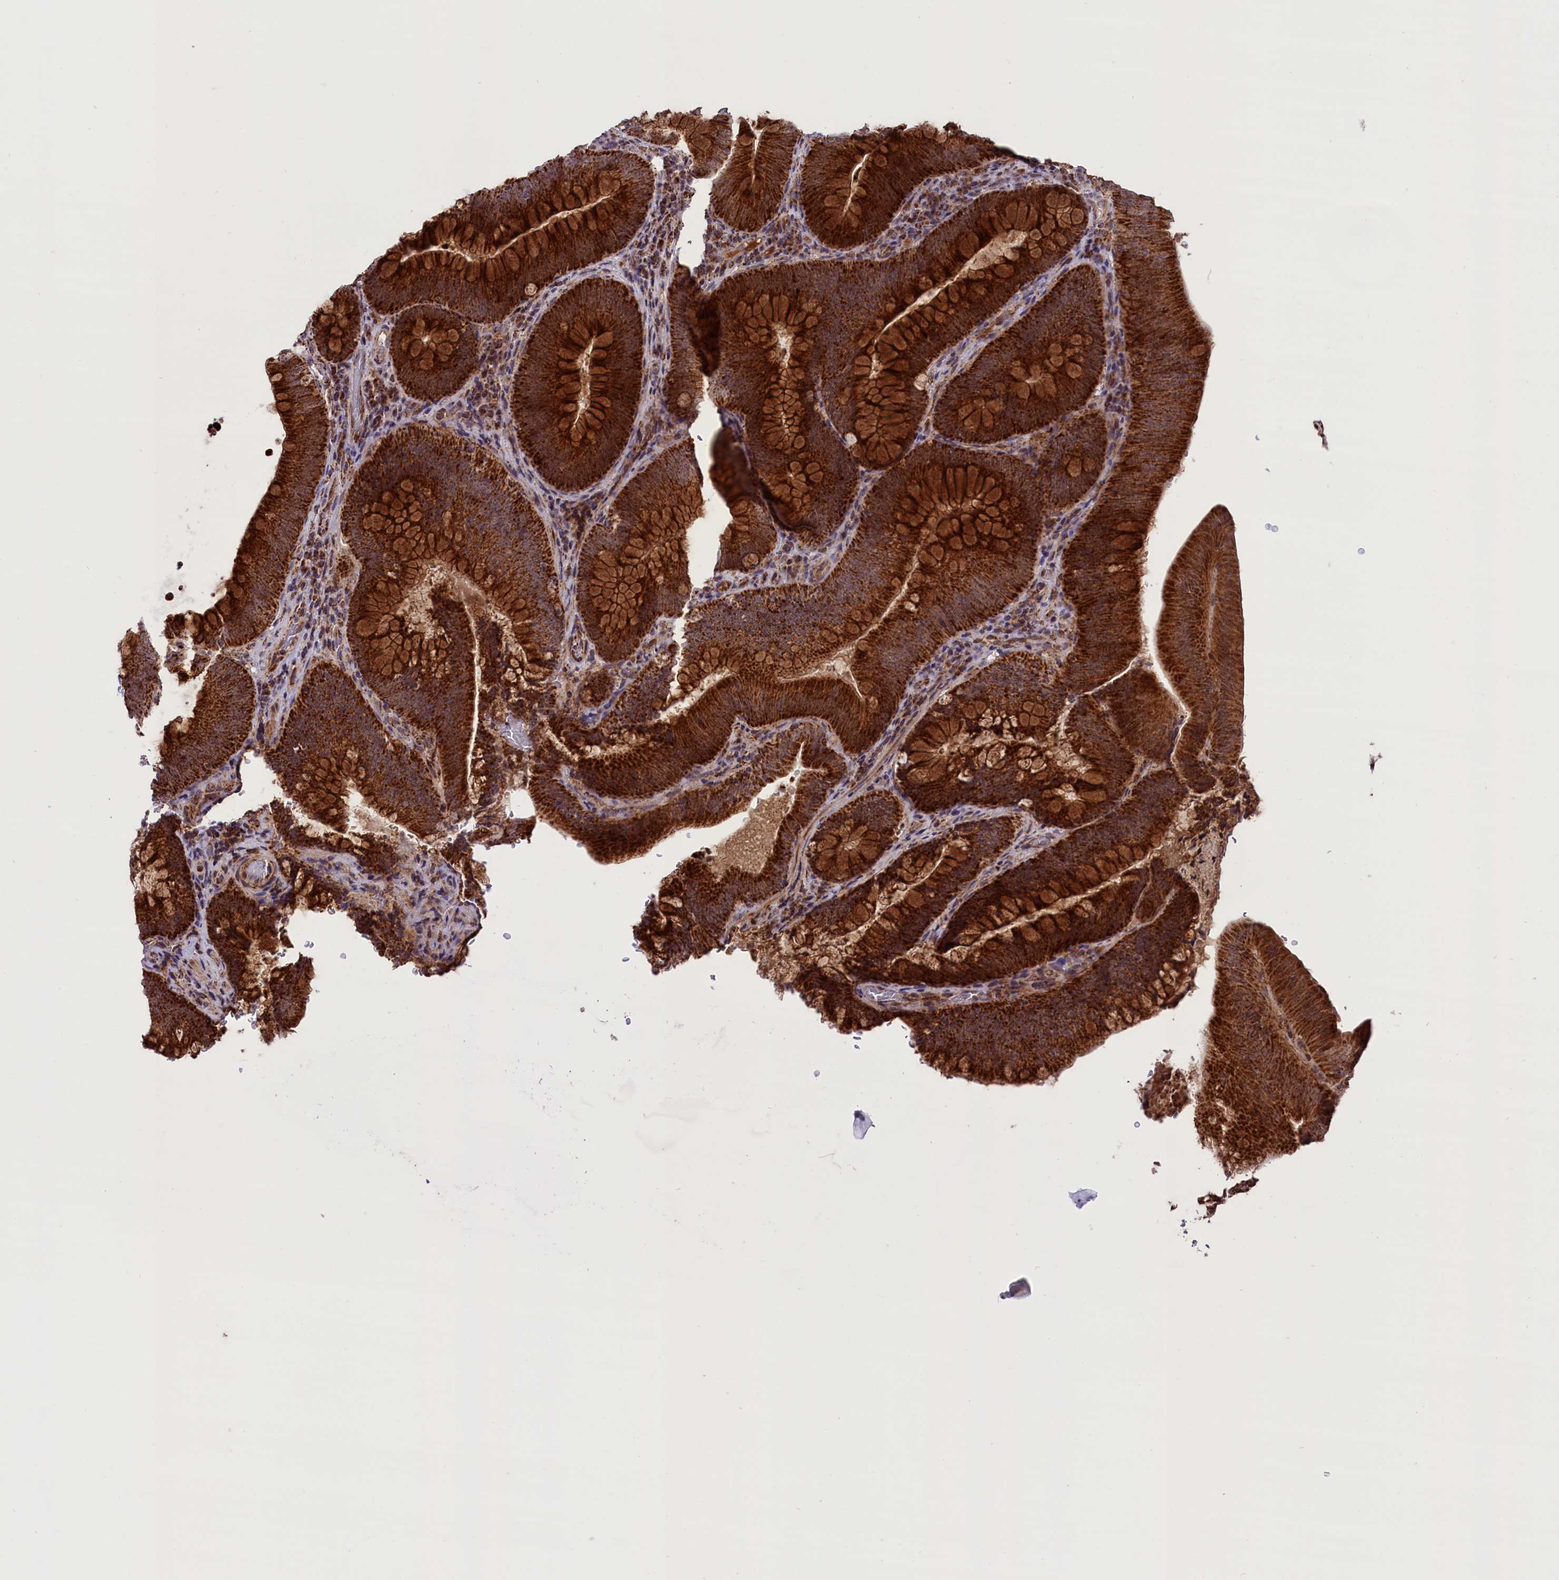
{"staining": {"intensity": "strong", "quantity": ">75%", "location": "cytoplasmic/membranous"}, "tissue": "colorectal cancer", "cell_type": "Tumor cells", "image_type": "cancer", "snomed": [{"axis": "morphology", "description": "Normal tissue, NOS"}, {"axis": "topography", "description": "Colon"}], "caption": "IHC image of colorectal cancer stained for a protein (brown), which displays high levels of strong cytoplasmic/membranous positivity in about >75% of tumor cells.", "gene": "GLRX5", "patient": {"sex": "female", "age": 82}}